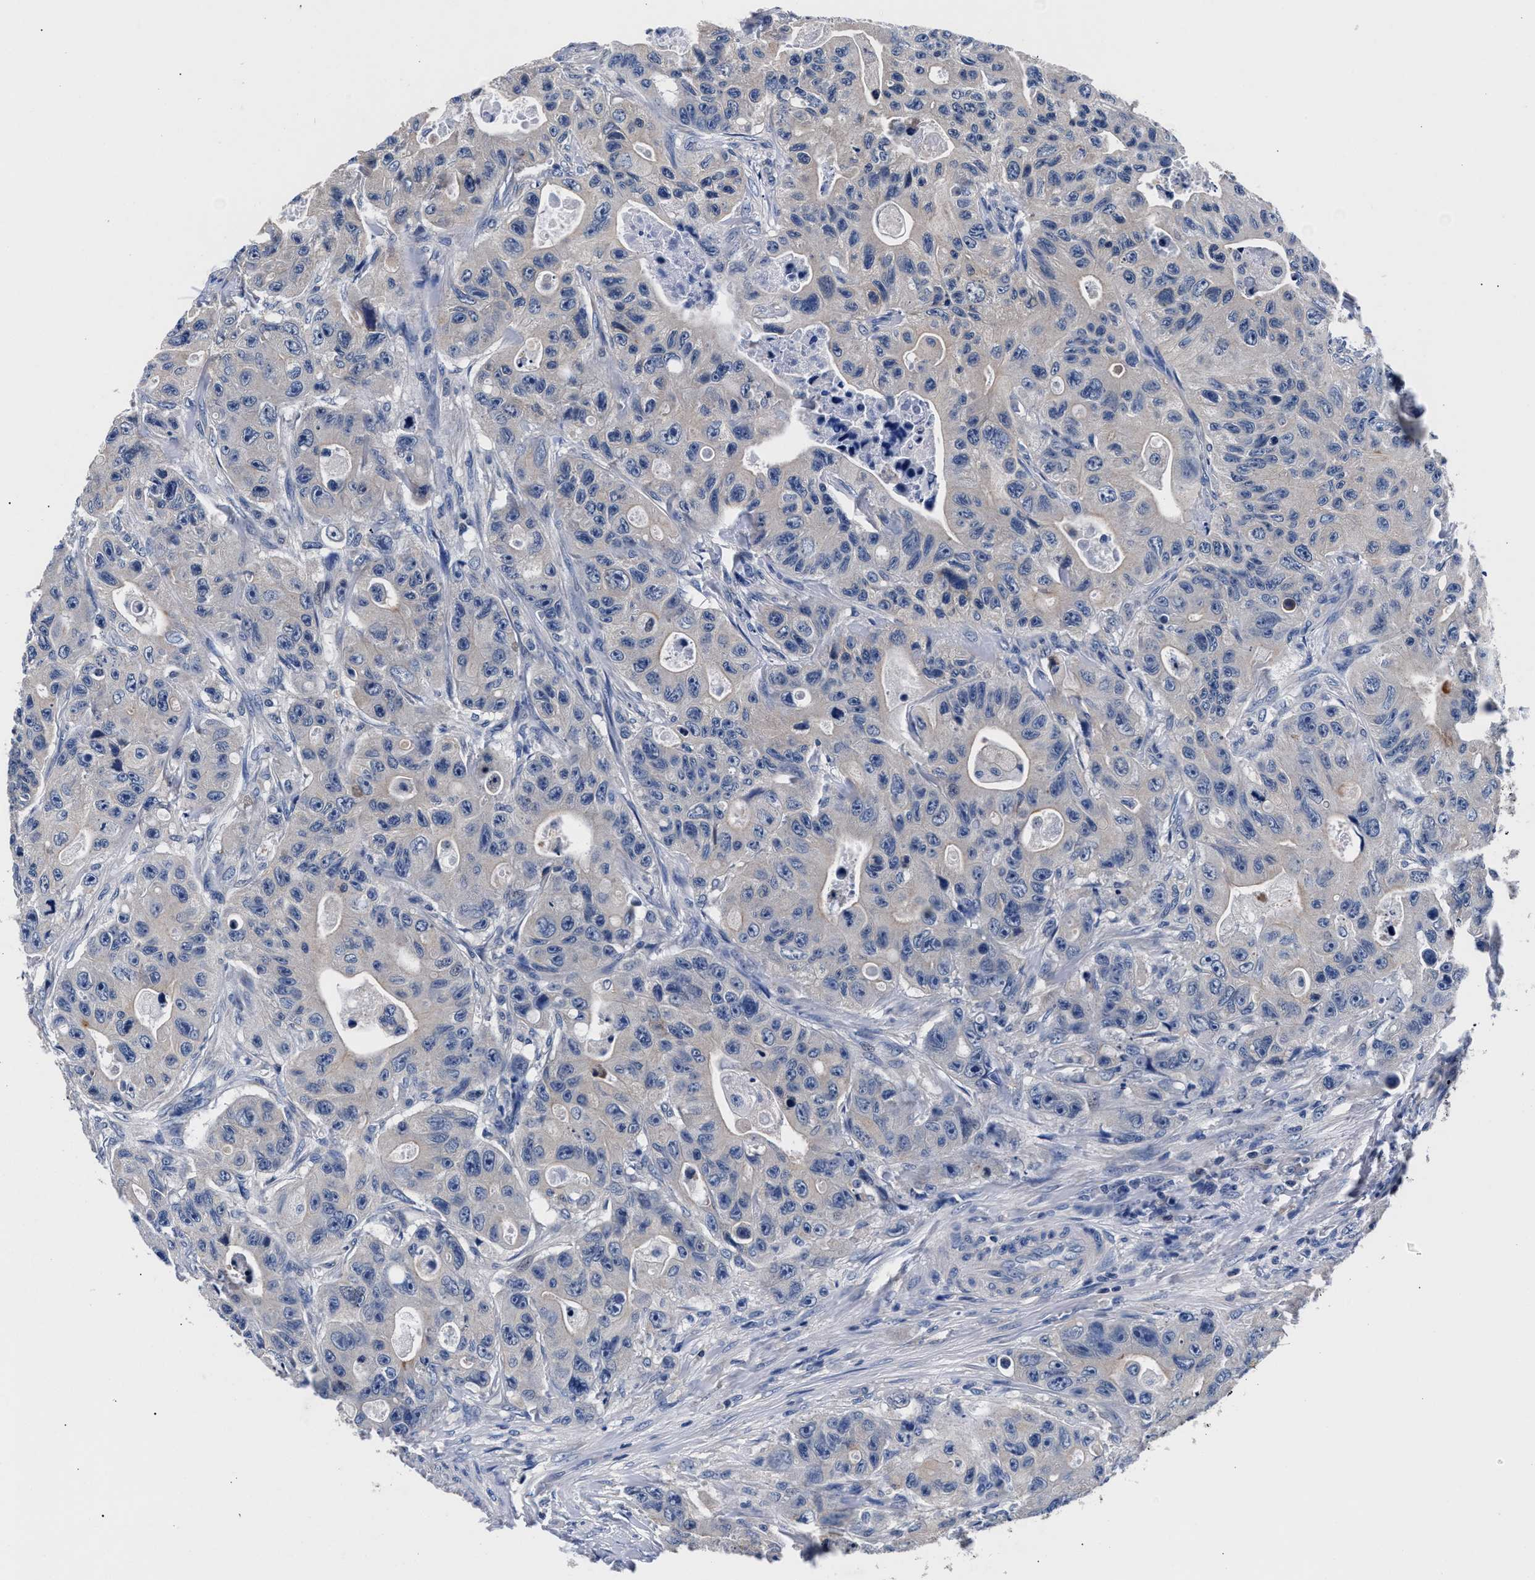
{"staining": {"intensity": "negative", "quantity": "none", "location": "none"}, "tissue": "colorectal cancer", "cell_type": "Tumor cells", "image_type": "cancer", "snomed": [{"axis": "morphology", "description": "Adenocarcinoma, NOS"}, {"axis": "topography", "description": "Colon"}], "caption": "The photomicrograph reveals no significant staining in tumor cells of colorectal cancer (adenocarcinoma).", "gene": "PHF24", "patient": {"sex": "female", "age": 46}}